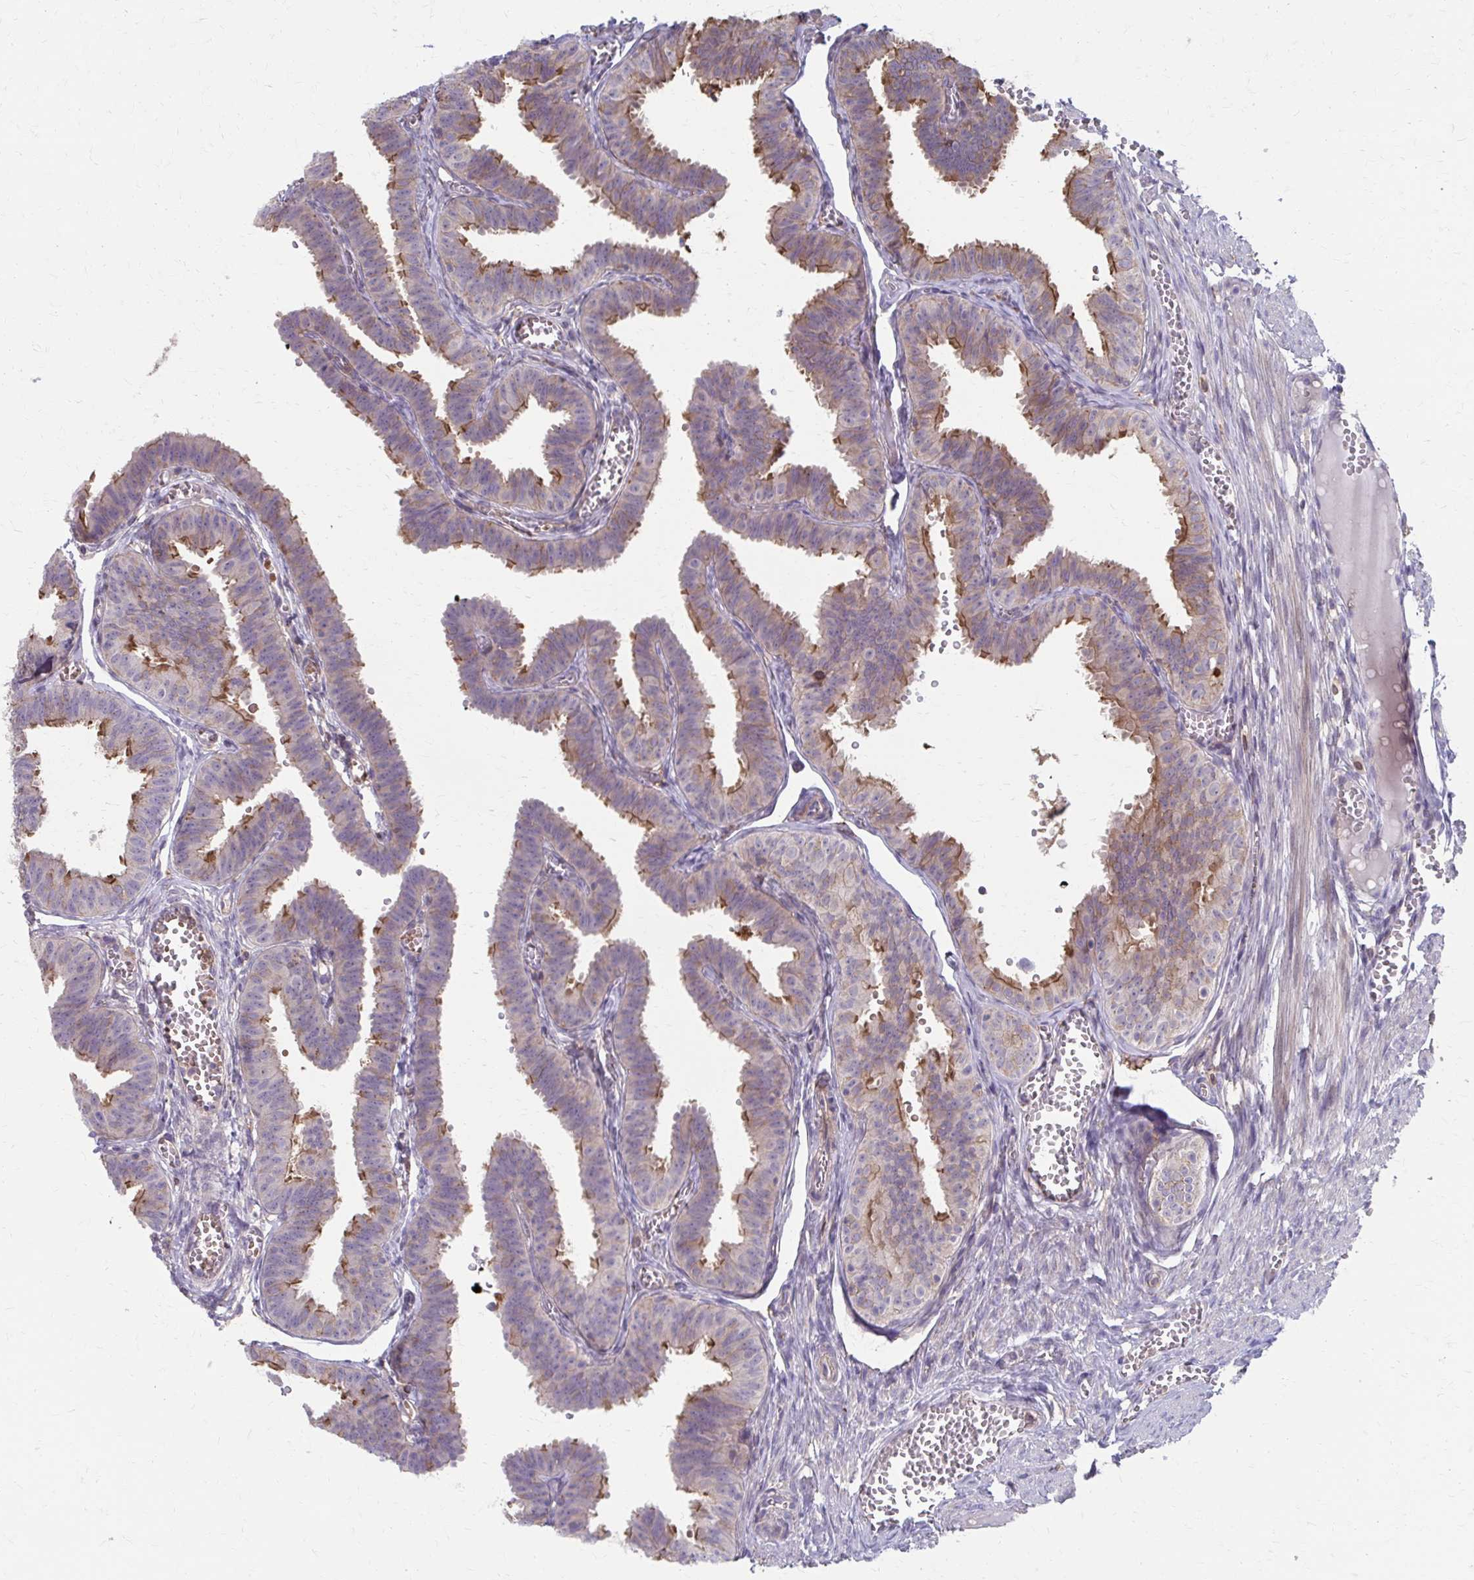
{"staining": {"intensity": "moderate", "quantity": "25%-75%", "location": "cytoplasmic/membranous"}, "tissue": "fallopian tube", "cell_type": "Glandular cells", "image_type": "normal", "snomed": [{"axis": "morphology", "description": "Normal tissue, NOS"}, {"axis": "topography", "description": "Fallopian tube"}], "caption": "Glandular cells demonstrate medium levels of moderate cytoplasmic/membranous staining in about 25%-75% of cells in benign human fallopian tube.", "gene": "MMP14", "patient": {"sex": "female", "age": 25}}